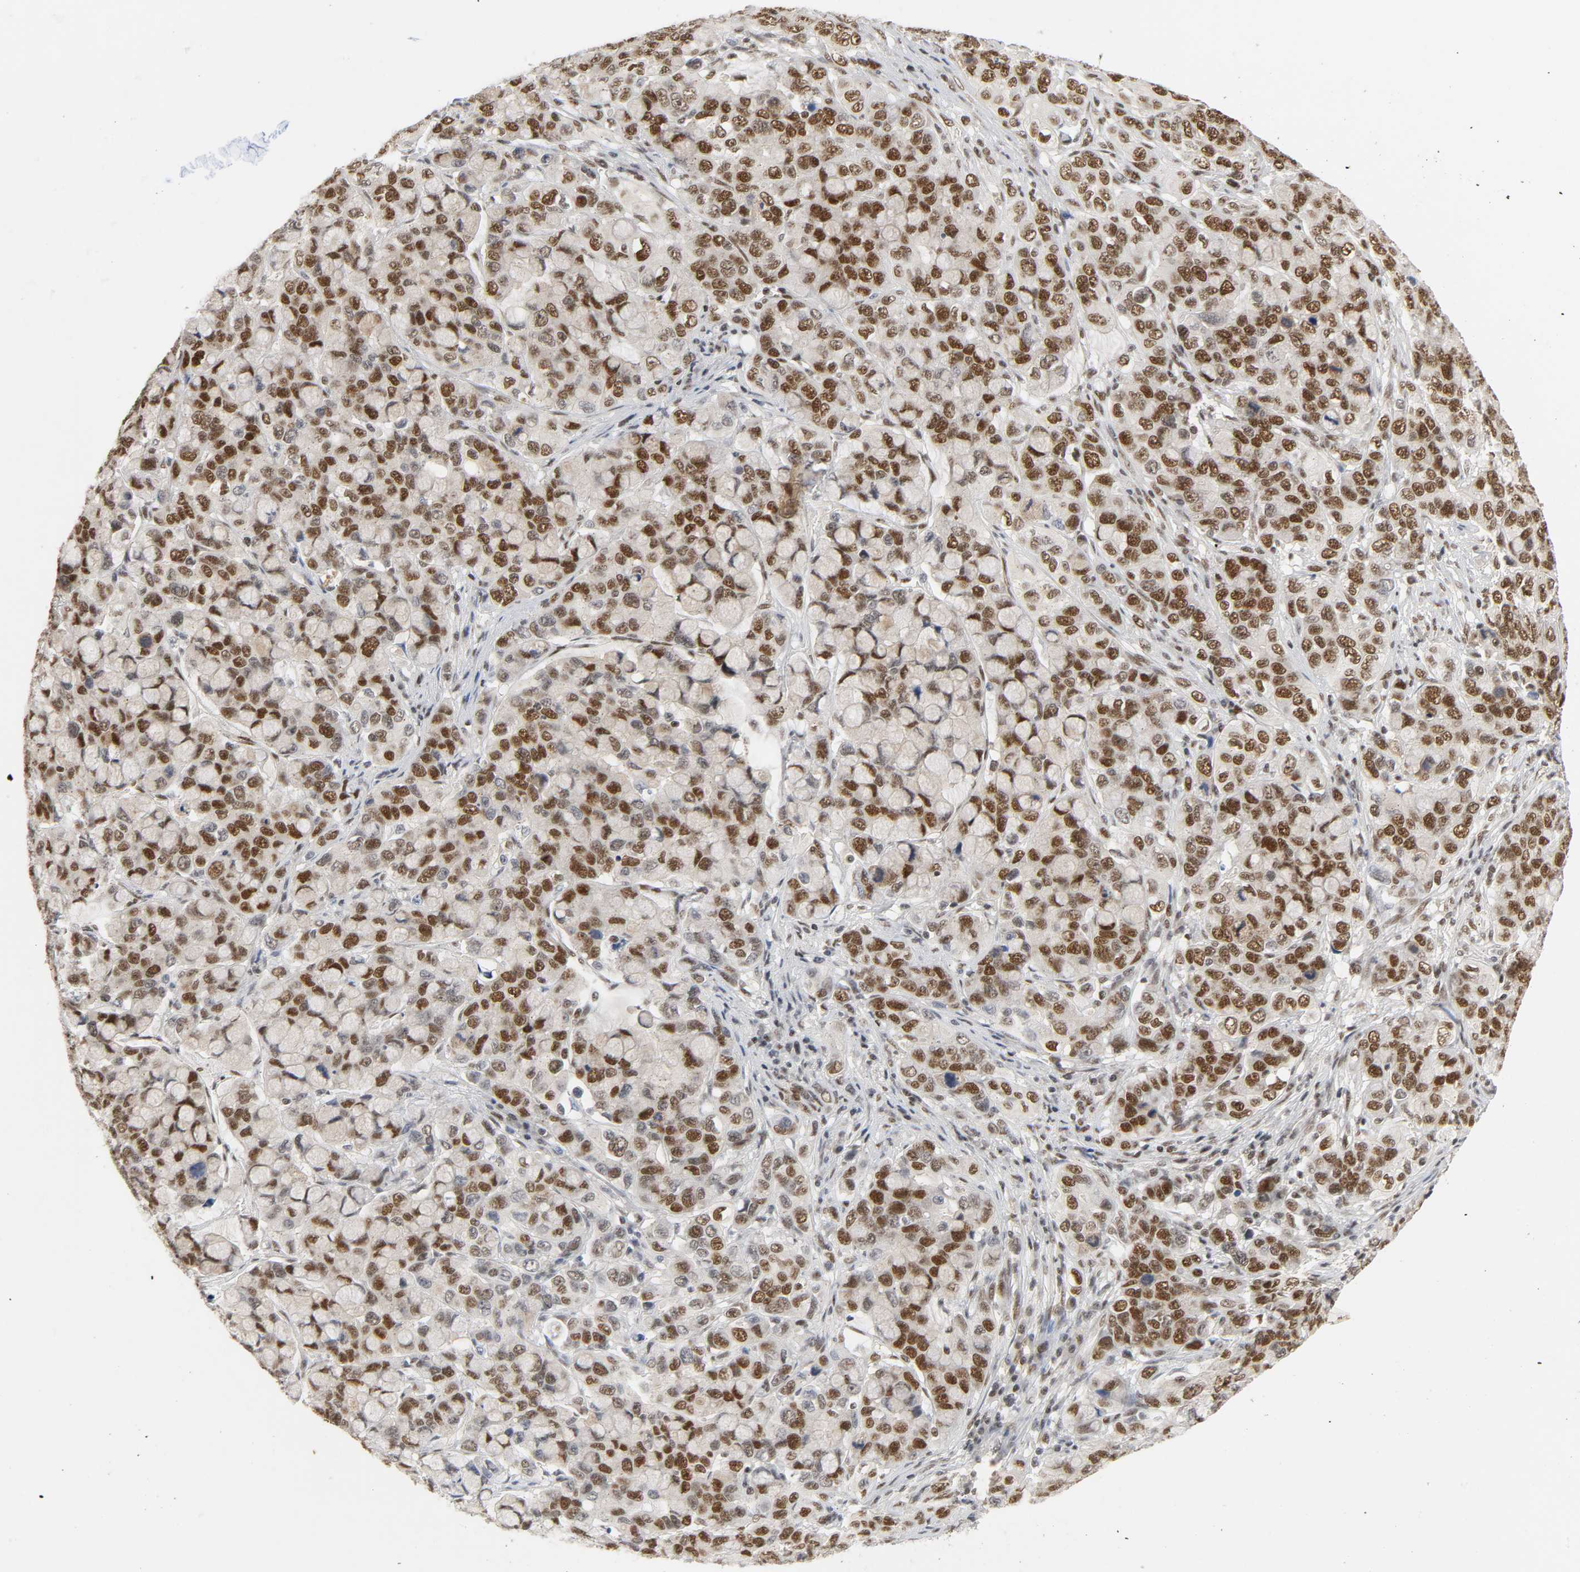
{"staining": {"intensity": "strong", "quantity": ">75%", "location": "nuclear"}, "tissue": "stomach cancer", "cell_type": "Tumor cells", "image_type": "cancer", "snomed": [{"axis": "morphology", "description": "Adenocarcinoma, NOS"}, {"axis": "topography", "description": "Stomach, lower"}], "caption": "High-power microscopy captured an IHC micrograph of stomach cancer (adenocarcinoma), revealing strong nuclear staining in approximately >75% of tumor cells. The protein of interest is stained brown, and the nuclei are stained in blue (DAB (3,3'-diaminobenzidine) IHC with brightfield microscopy, high magnification).", "gene": "NCOA6", "patient": {"sex": "male", "age": 84}}